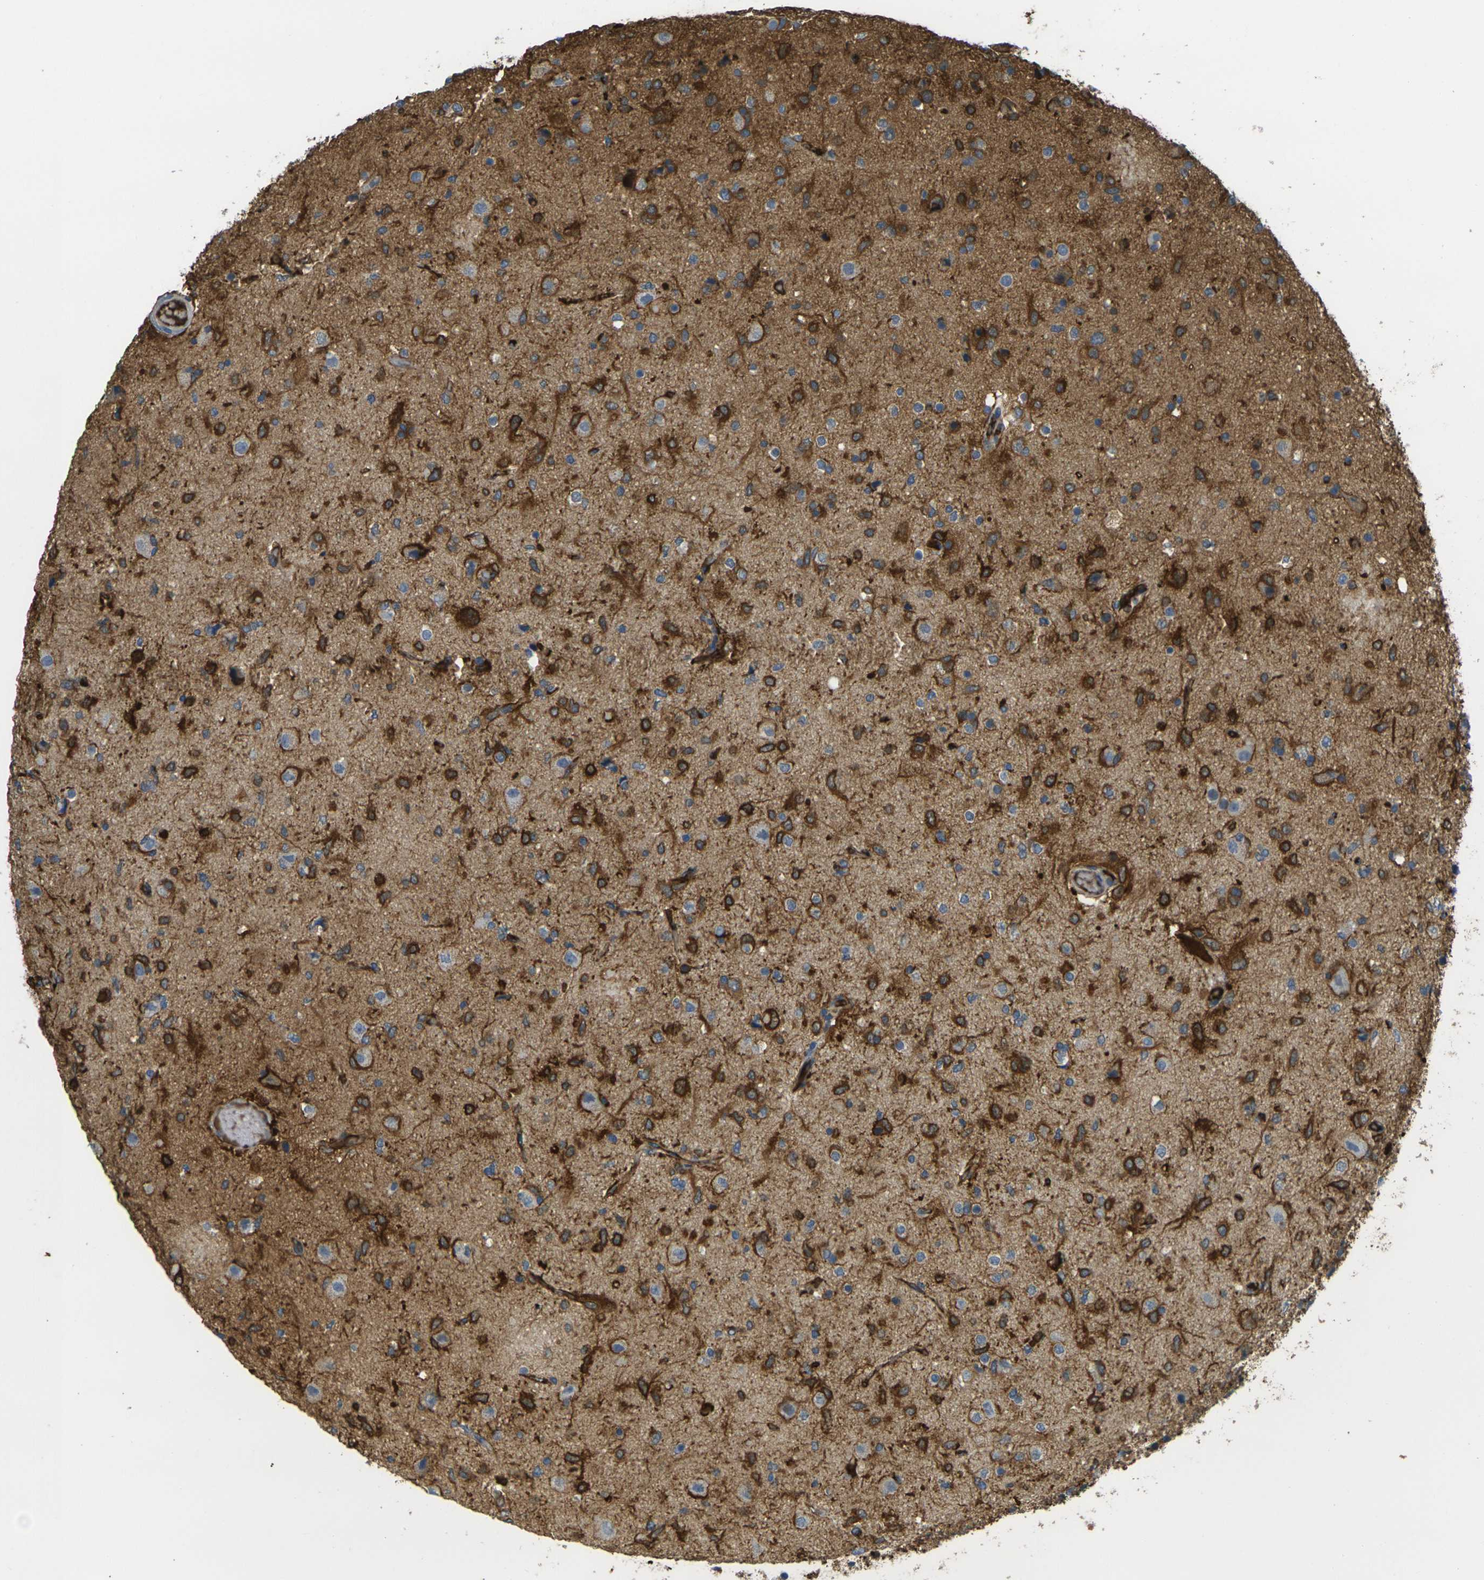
{"staining": {"intensity": "strong", "quantity": ">75%", "location": "cytoplasmic/membranous"}, "tissue": "glioma", "cell_type": "Tumor cells", "image_type": "cancer", "snomed": [{"axis": "morphology", "description": "Glioma, malignant, Low grade"}, {"axis": "topography", "description": "Brain"}], "caption": "Immunohistochemistry (IHC) staining of low-grade glioma (malignant), which exhibits high levels of strong cytoplasmic/membranous expression in approximately >75% of tumor cells indicating strong cytoplasmic/membranous protein positivity. The staining was performed using DAB (3,3'-diaminobenzidine) (brown) for protein detection and nuclei were counterstained in hematoxylin (blue).", "gene": "PLCD1", "patient": {"sex": "male", "age": 77}}